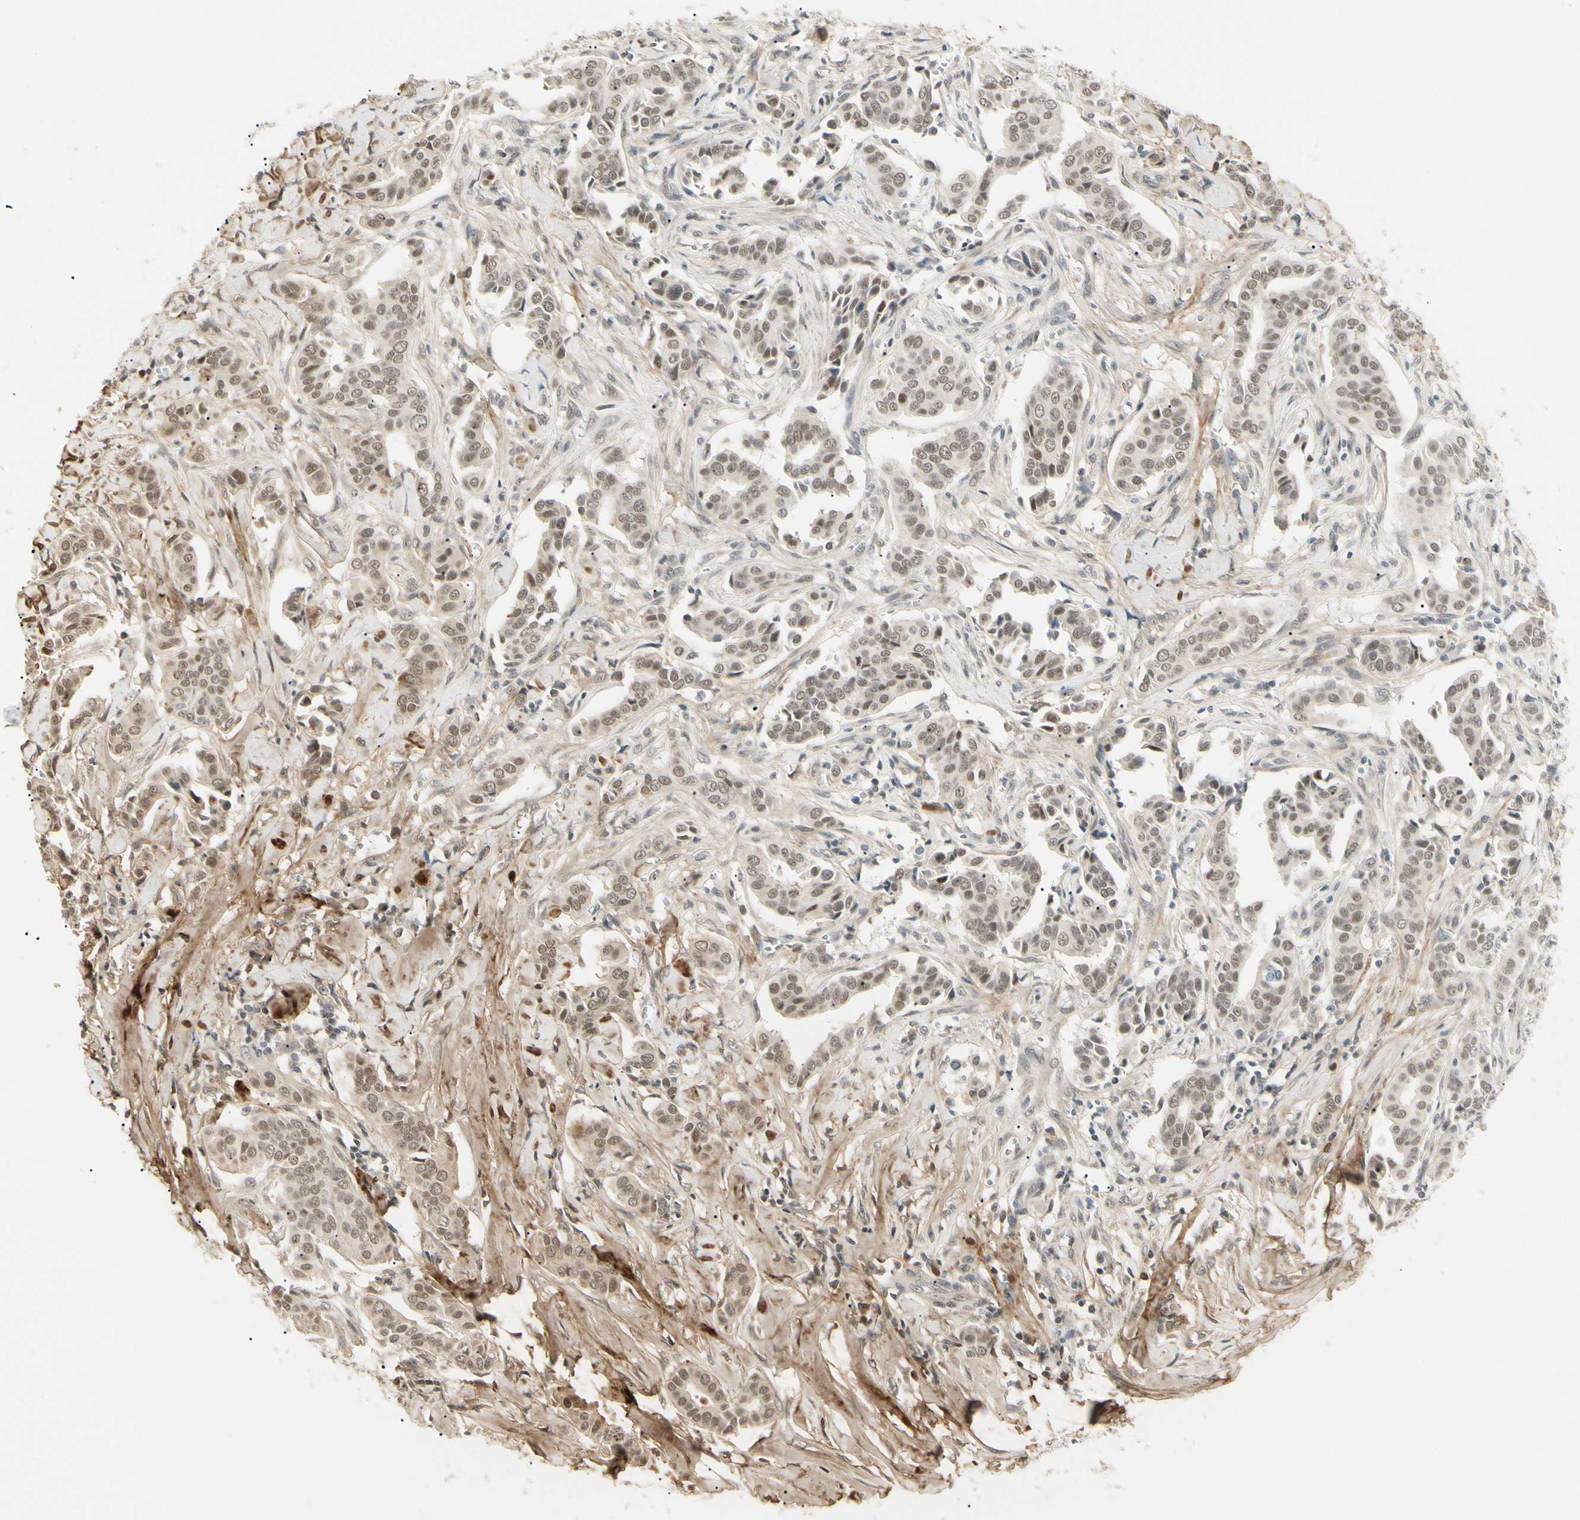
{"staining": {"intensity": "weak", "quantity": ">75%", "location": "nuclear"}, "tissue": "head and neck cancer", "cell_type": "Tumor cells", "image_type": "cancer", "snomed": [{"axis": "morphology", "description": "Adenocarcinoma, NOS"}, {"axis": "topography", "description": "Salivary gland"}, {"axis": "topography", "description": "Head-Neck"}], "caption": "A micrograph of human adenocarcinoma (head and neck) stained for a protein displays weak nuclear brown staining in tumor cells.", "gene": "ASPN", "patient": {"sex": "female", "age": 59}}